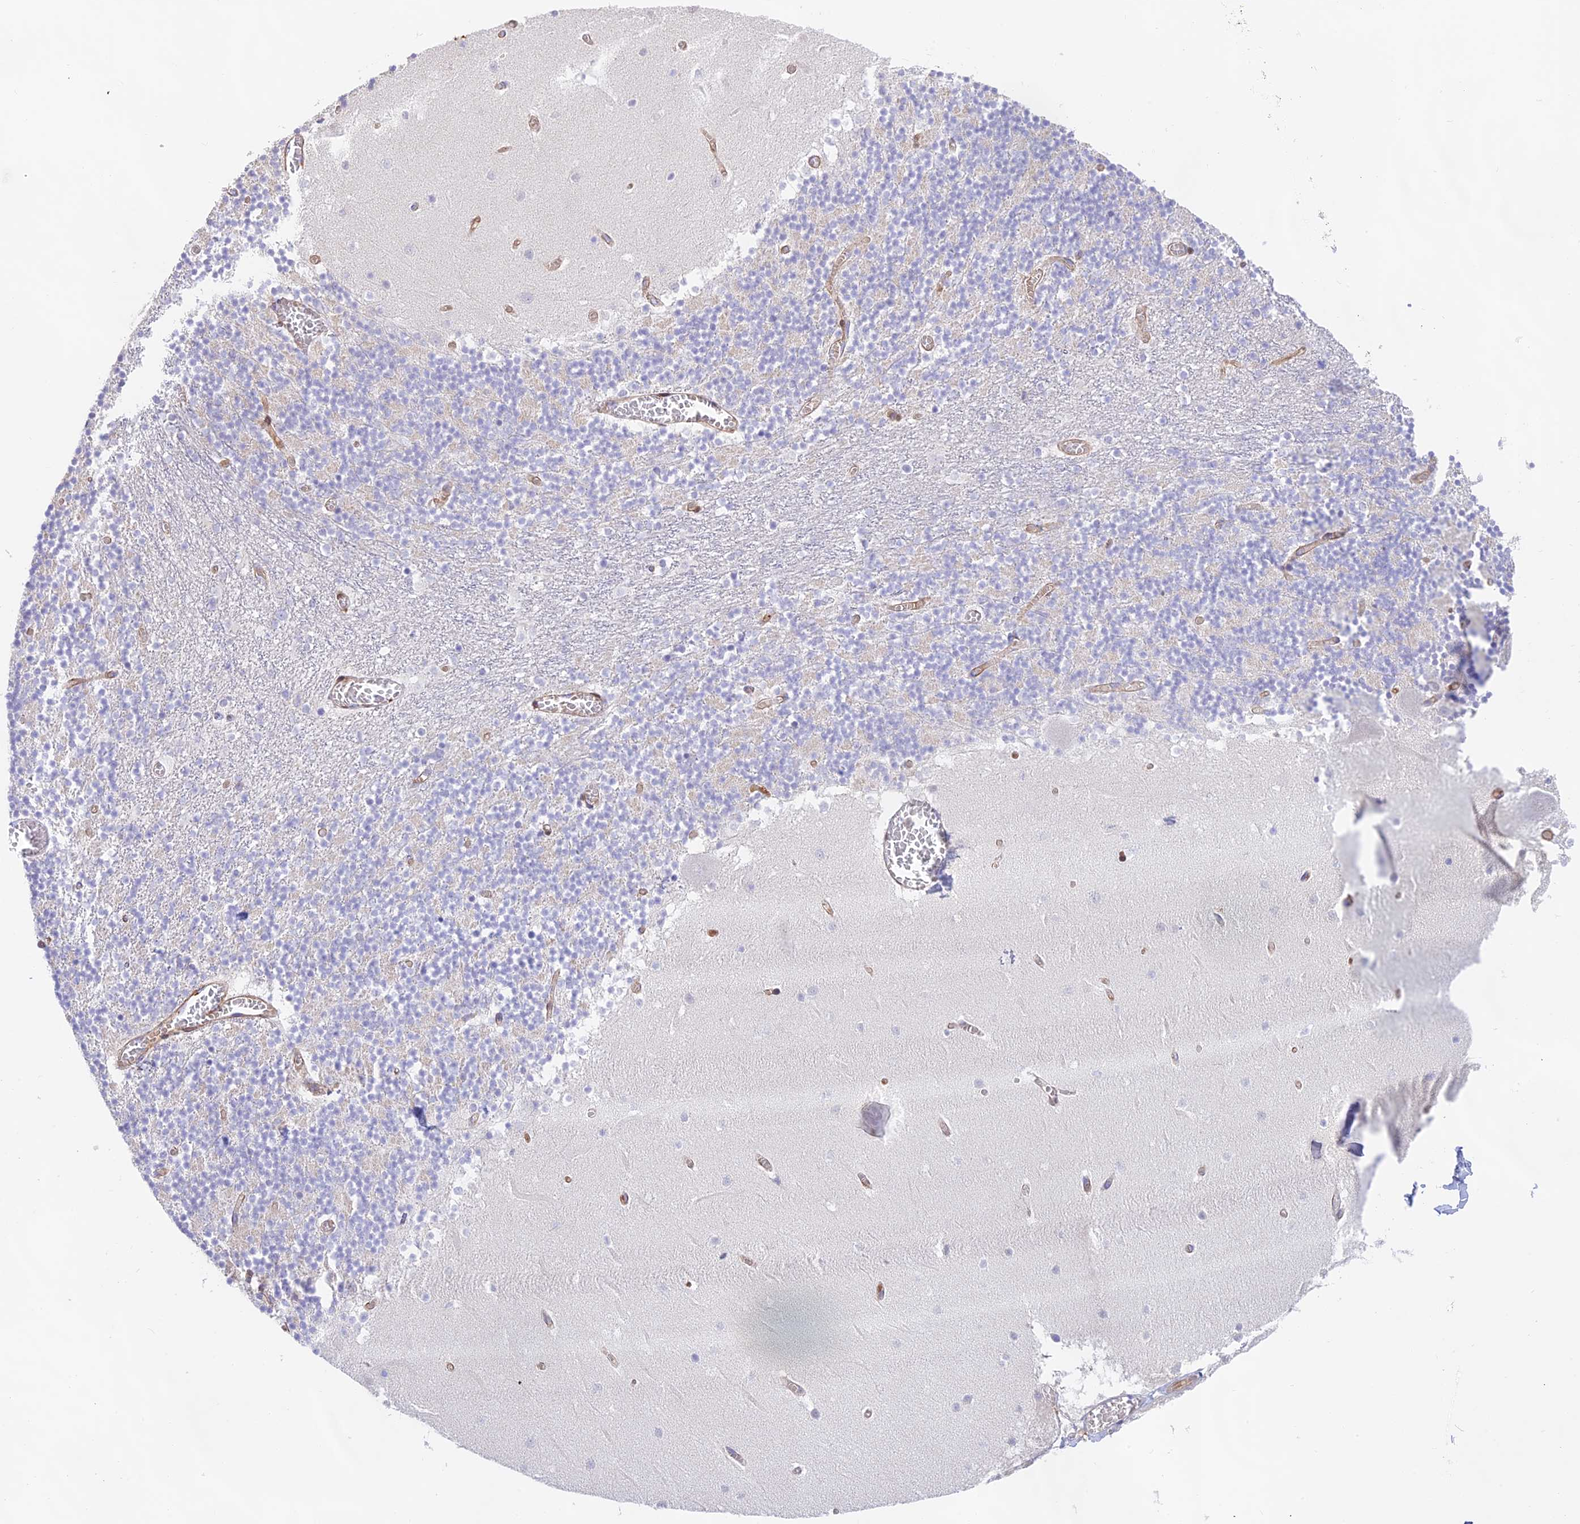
{"staining": {"intensity": "negative", "quantity": "none", "location": "none"}, "tissue": "cerebellum", "cell_type": "Cells in granular layer", "image_type": "normal", "snomed": [{"axis": "morphology", "description": "Normal tissue, NOS"}, {"axis": "topography", "description": "Cerebellum"}], "caption": "IHC of unremarkable cerebellum displays no positivity in cells in granular layer. (DAB (3,3'-diaminobenzidine) immunohistochemistry (IHC) with hematoxylin counter stain).", "gene": "DENND1C", "patient": {"sex": "female", "age": 28}}